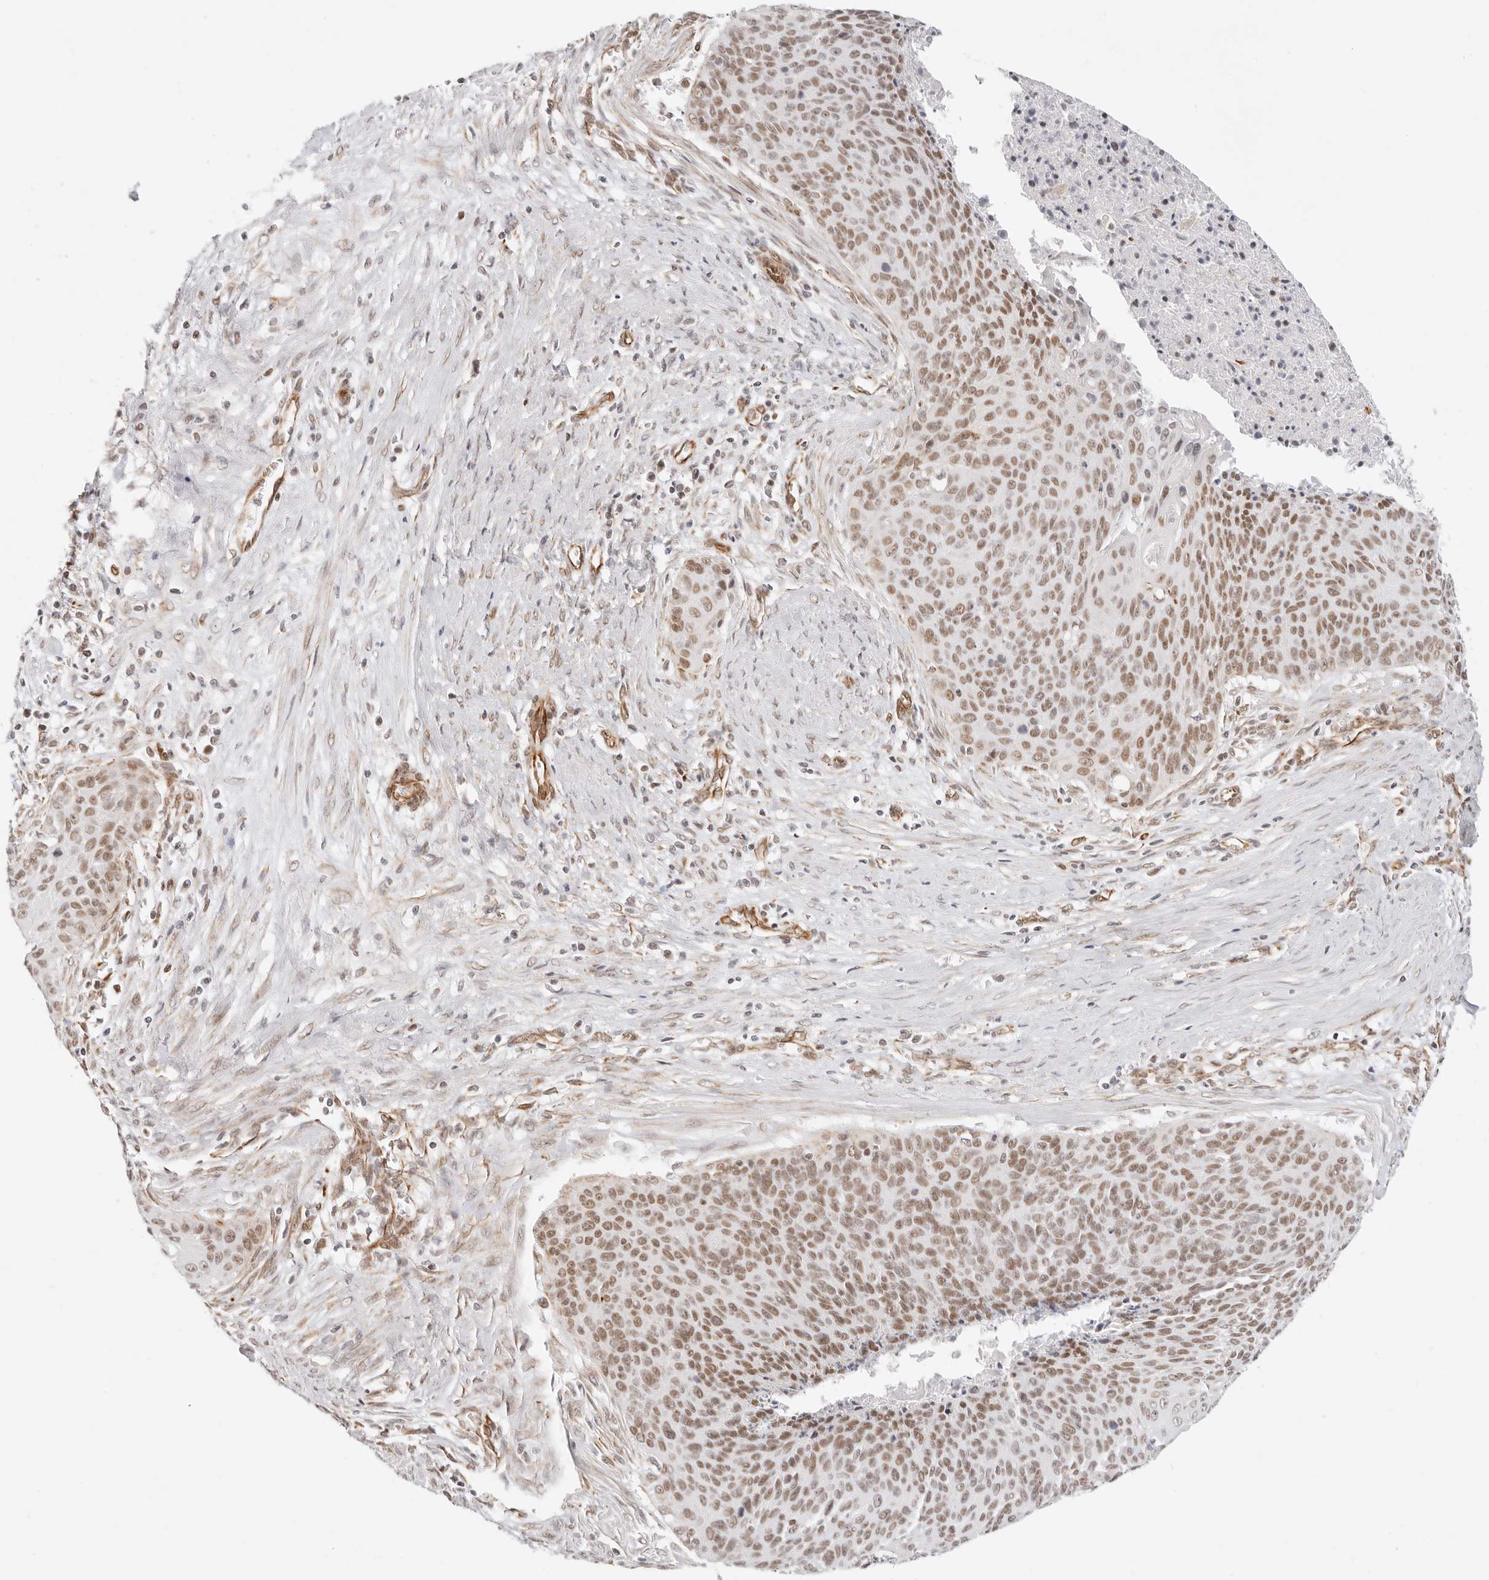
{"staining": {"intensity": "moderate", "quantity": ">75%", "location": "nuclear"}, "tissue": "cervical cancer", "cell_type": "Tumor cells", "image_type": "cancer", "snomed": [{"axis": "morphology", "description": "Squamous cell carcinoma, NOS"}, {"axis": "topography", "description": "Cervix"}], "caption": "Cervical cancer (squamous cell carcinoma) stained with immunohistochemistry demonstrates moderate nuclear staining in approximately >75% of tumor cells.", "gene": "ZC3H11A", "patient": {"sex": "female", "age": 55}}